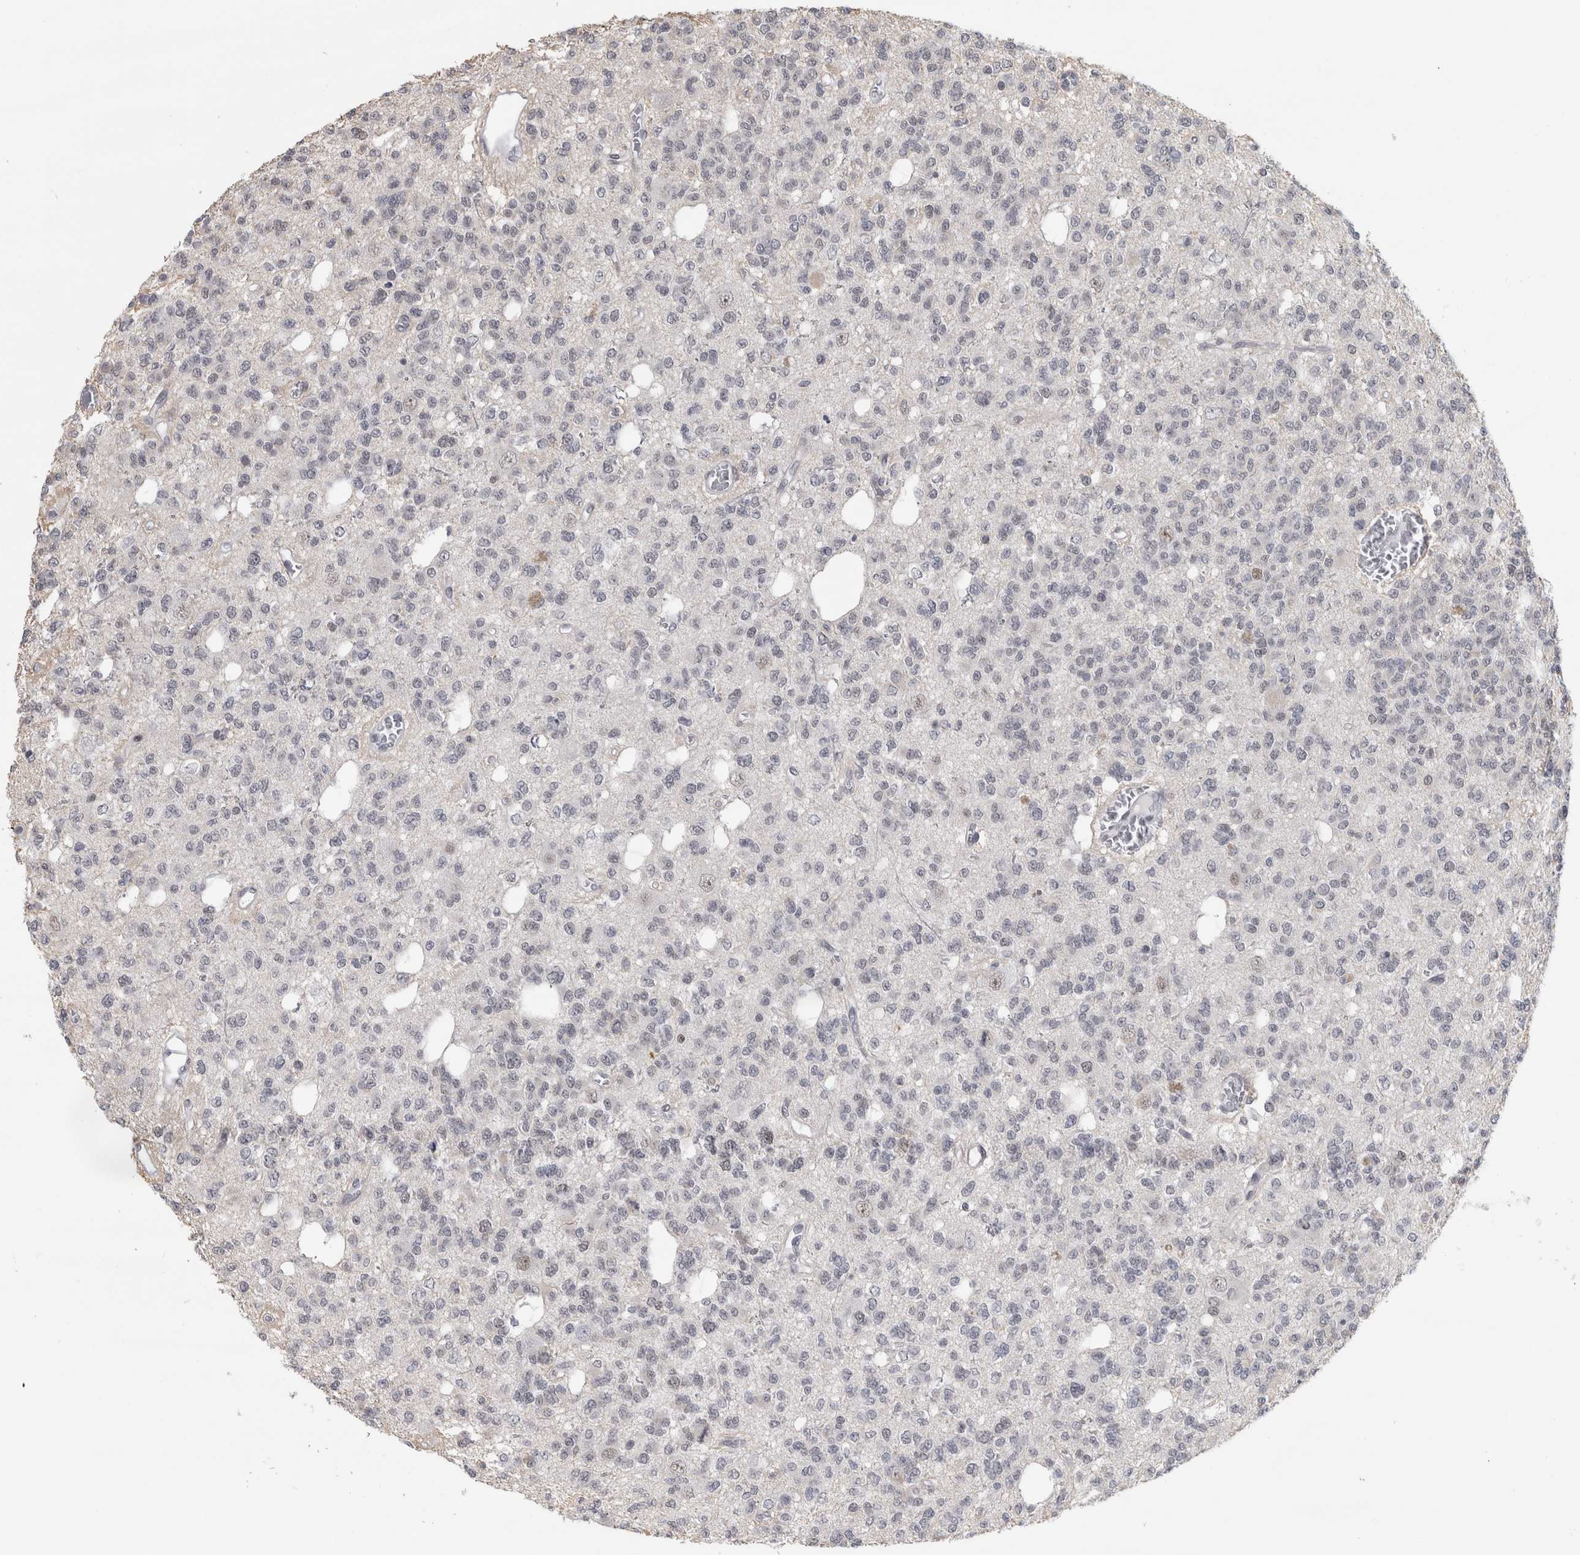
{"staining": {"intensity": "weak", "quantity": "<25%", "location": "nuclear"}, "tissue": "glioma", "cell_type": "Tumor cells", "image_type": "cancer", "snomed": [{"axis": "morphology", "description": "Glioma, malignant, Low grade"}, {"axis": "topography", "description": "Brain"}], "caption": "Immunohistochemistry photomicrograph of glioma stained for a protein (brown), which reveals no expression in tumor cells.", "gene": "ARID4B", "patient": {"sex": "male", "age": 38}}